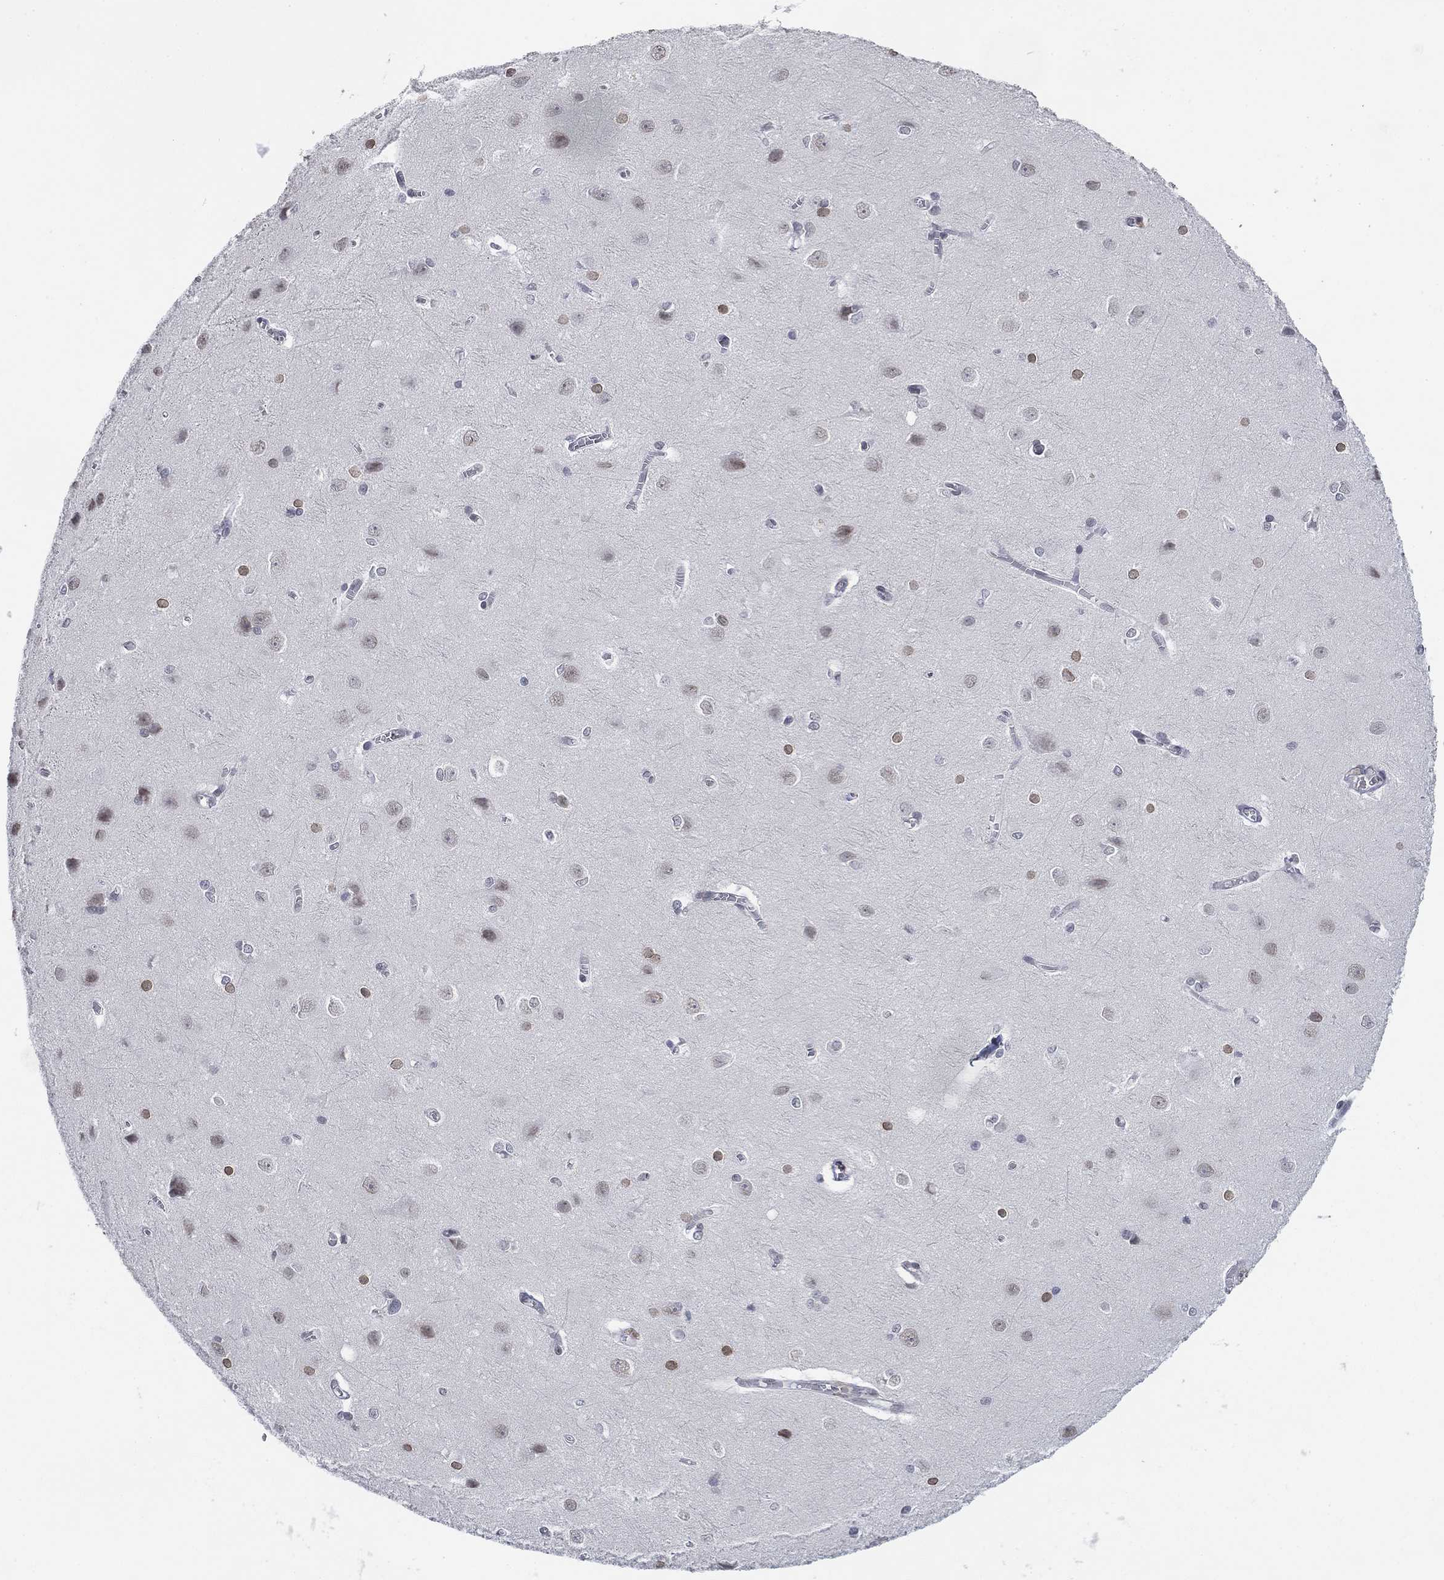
{"staining": {"intensity": "negative", "quantity": "none", "location": "none"}, "tissue": "cerebral cortex", "cell_type": "Endothelial cells", "image_type": "normal", "snomed": [{"axis": "morphology", "description": "Normal tissue, NOS"}, {"axis": "topography", "description": "Cerebral cortex"}], "caption": "High power microscopy micrograph of an immunohistochemistry photomicrograph of benign cerebral cortex, revealing no significant expression in endothelial cells.", "gene": "TOR1AIP1", "patient": {"sex": "male", "age": 37}}